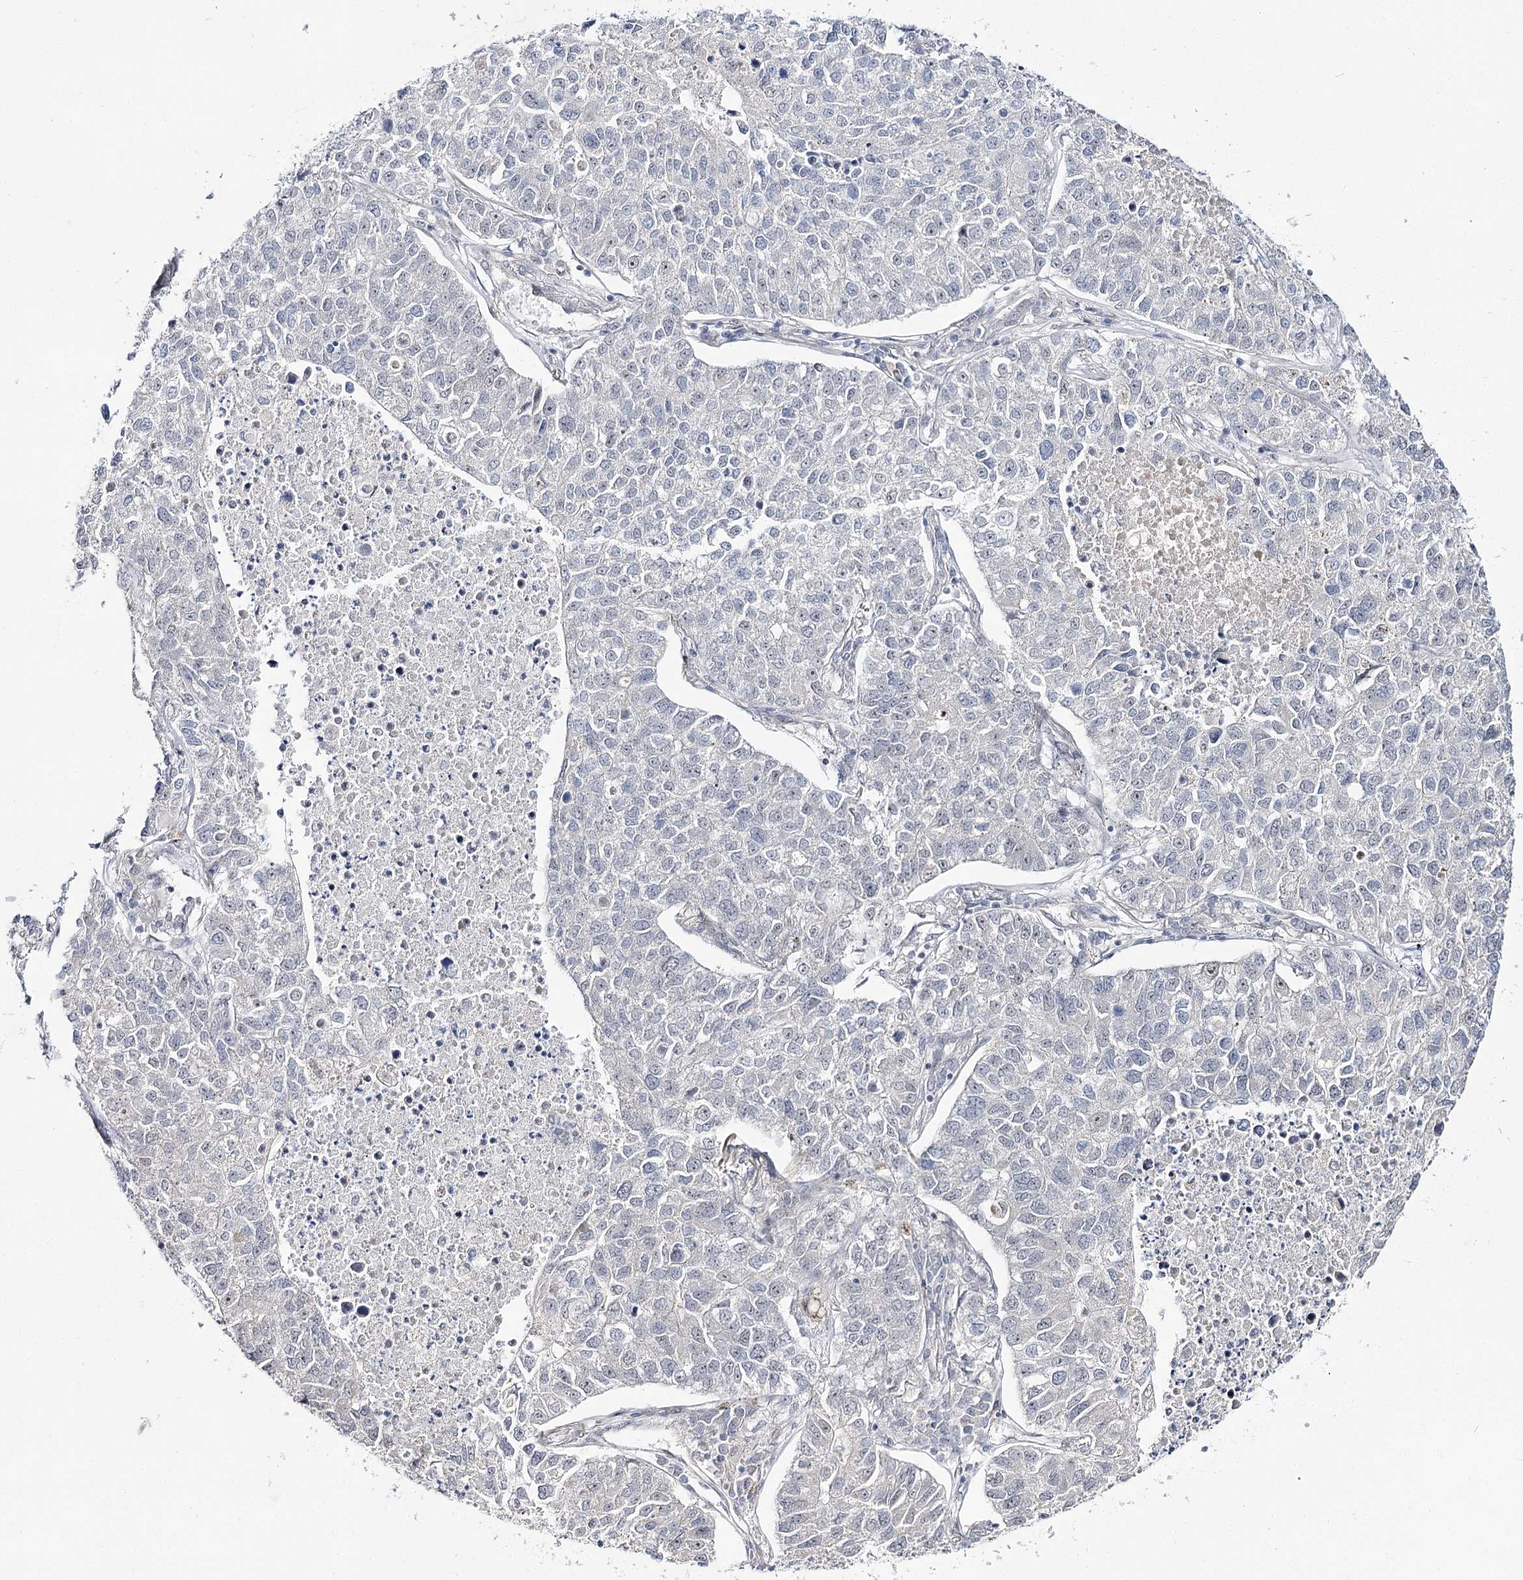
{"staining": {"intensity": "negative", "quantity": "none", "location": "none"}, "tissue": "lung cancer", "cell_type": "Tumor cells", "image_type": "cancer", "snomed": [{"axis": "morphology", "description": "Adenocarcinoma, NOS"}, {"axis": "topography", "description": "Lung"}], "caption": "This is an immunohistochemistry photomicrograph of human adenocarcinoma (lung). There is no staining in tumor cells.", "gene": "RRP9", "patient": {"sex": "male", "age": 49}}